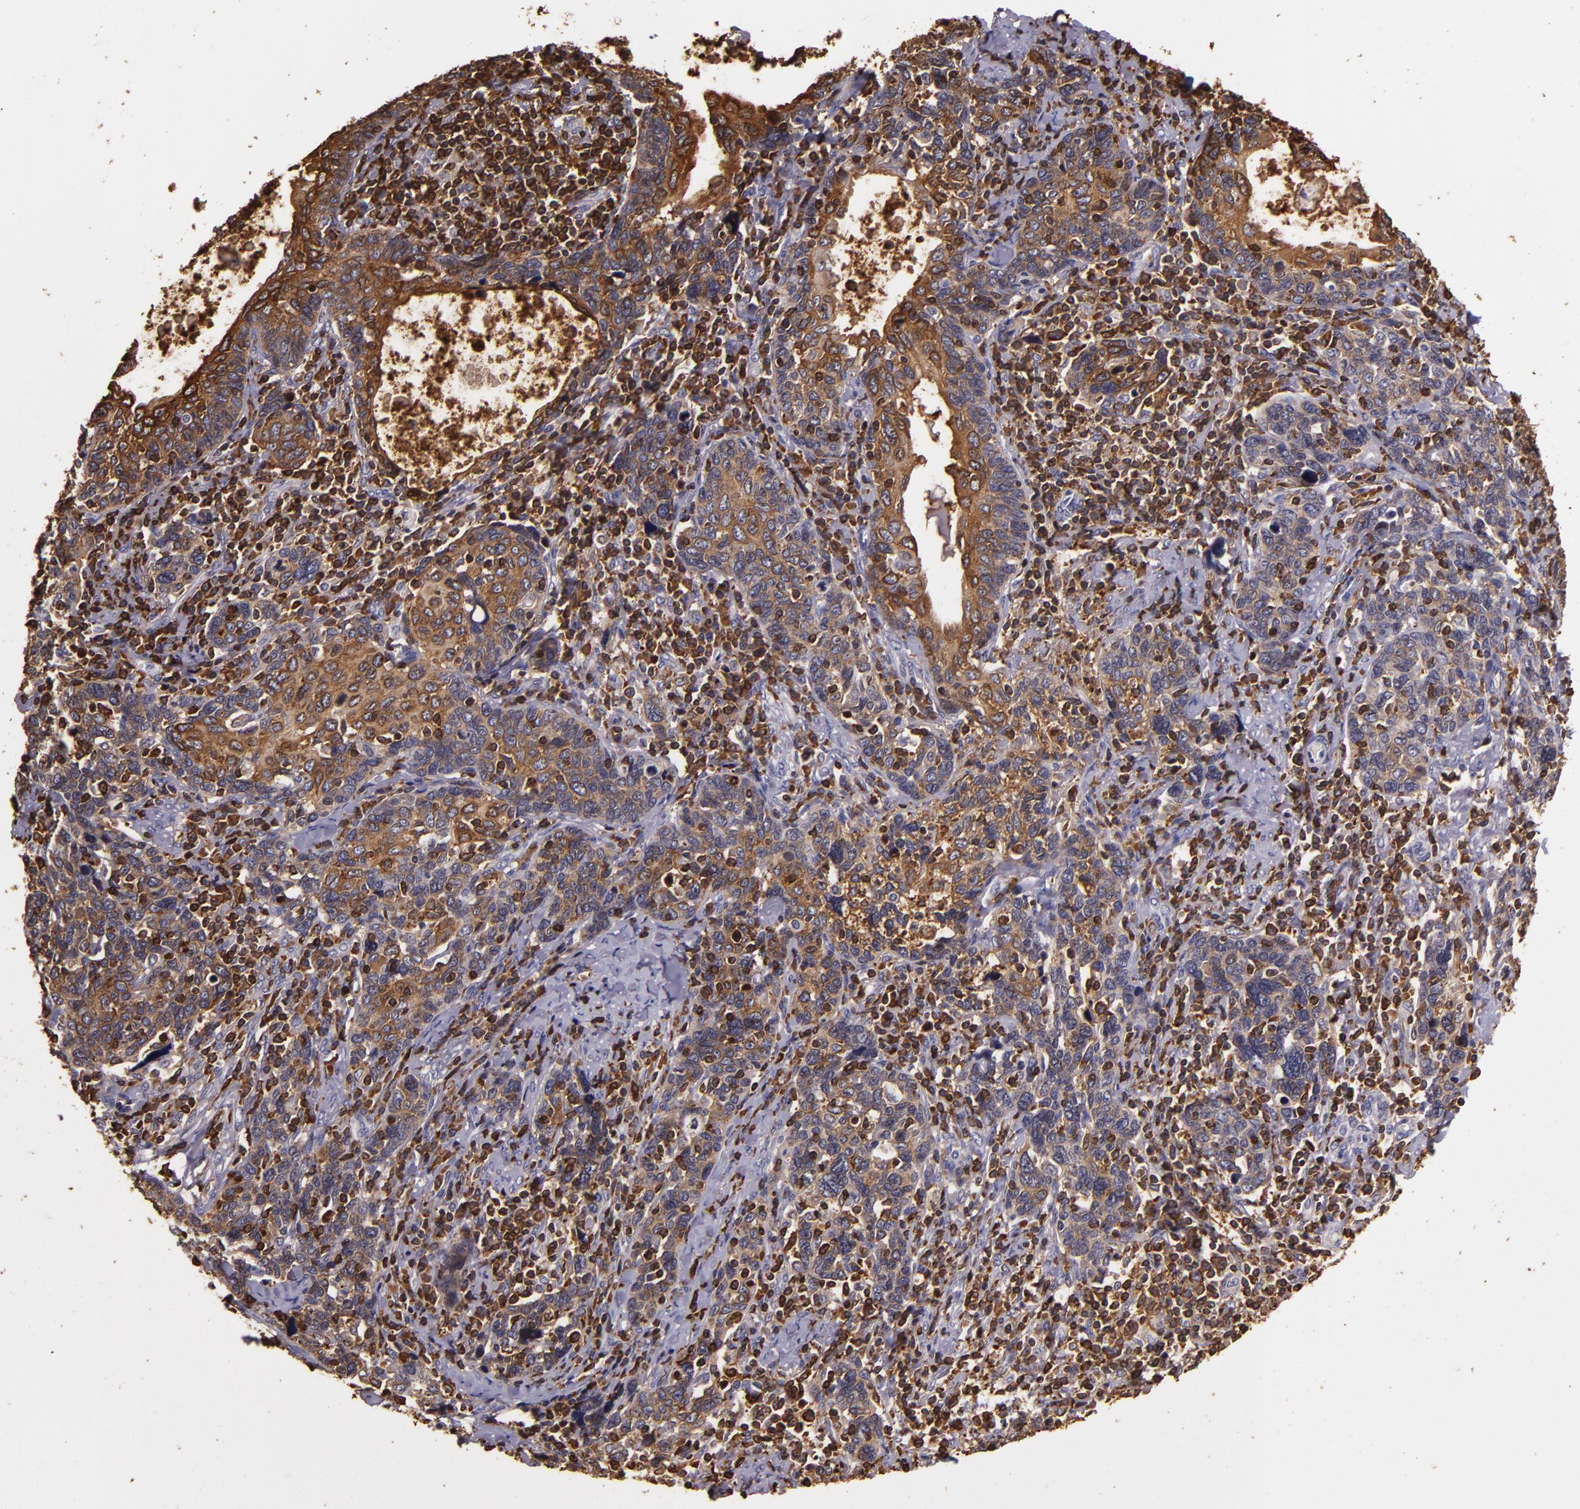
{"staining": {"intensity": "strong", "quantity": ">75%", "location": "cytoplasmic/membranous"}, "tissue": "cervical cancer", "cell_type": "Tumor cells", "image_type": "cancer", "snomed": [{"axis": "morphology", "description": "Squamous cell carcinoma, NOS"}, {"axis": "topography", "description": "Cervix"}], "caption": "Cervical squamous cell carcinoma stained with immunohistochemistry (IHC) shows strong cytoplasmic/membranous positivity in approximately >75% of tumor cells. Using DAB (brown) and hematoxylin (blue) stains, captured at high magnification using brightfield microscopy.", "gene": "SLC9A3R1", "patient": {"sex": "female", "age": 41}}